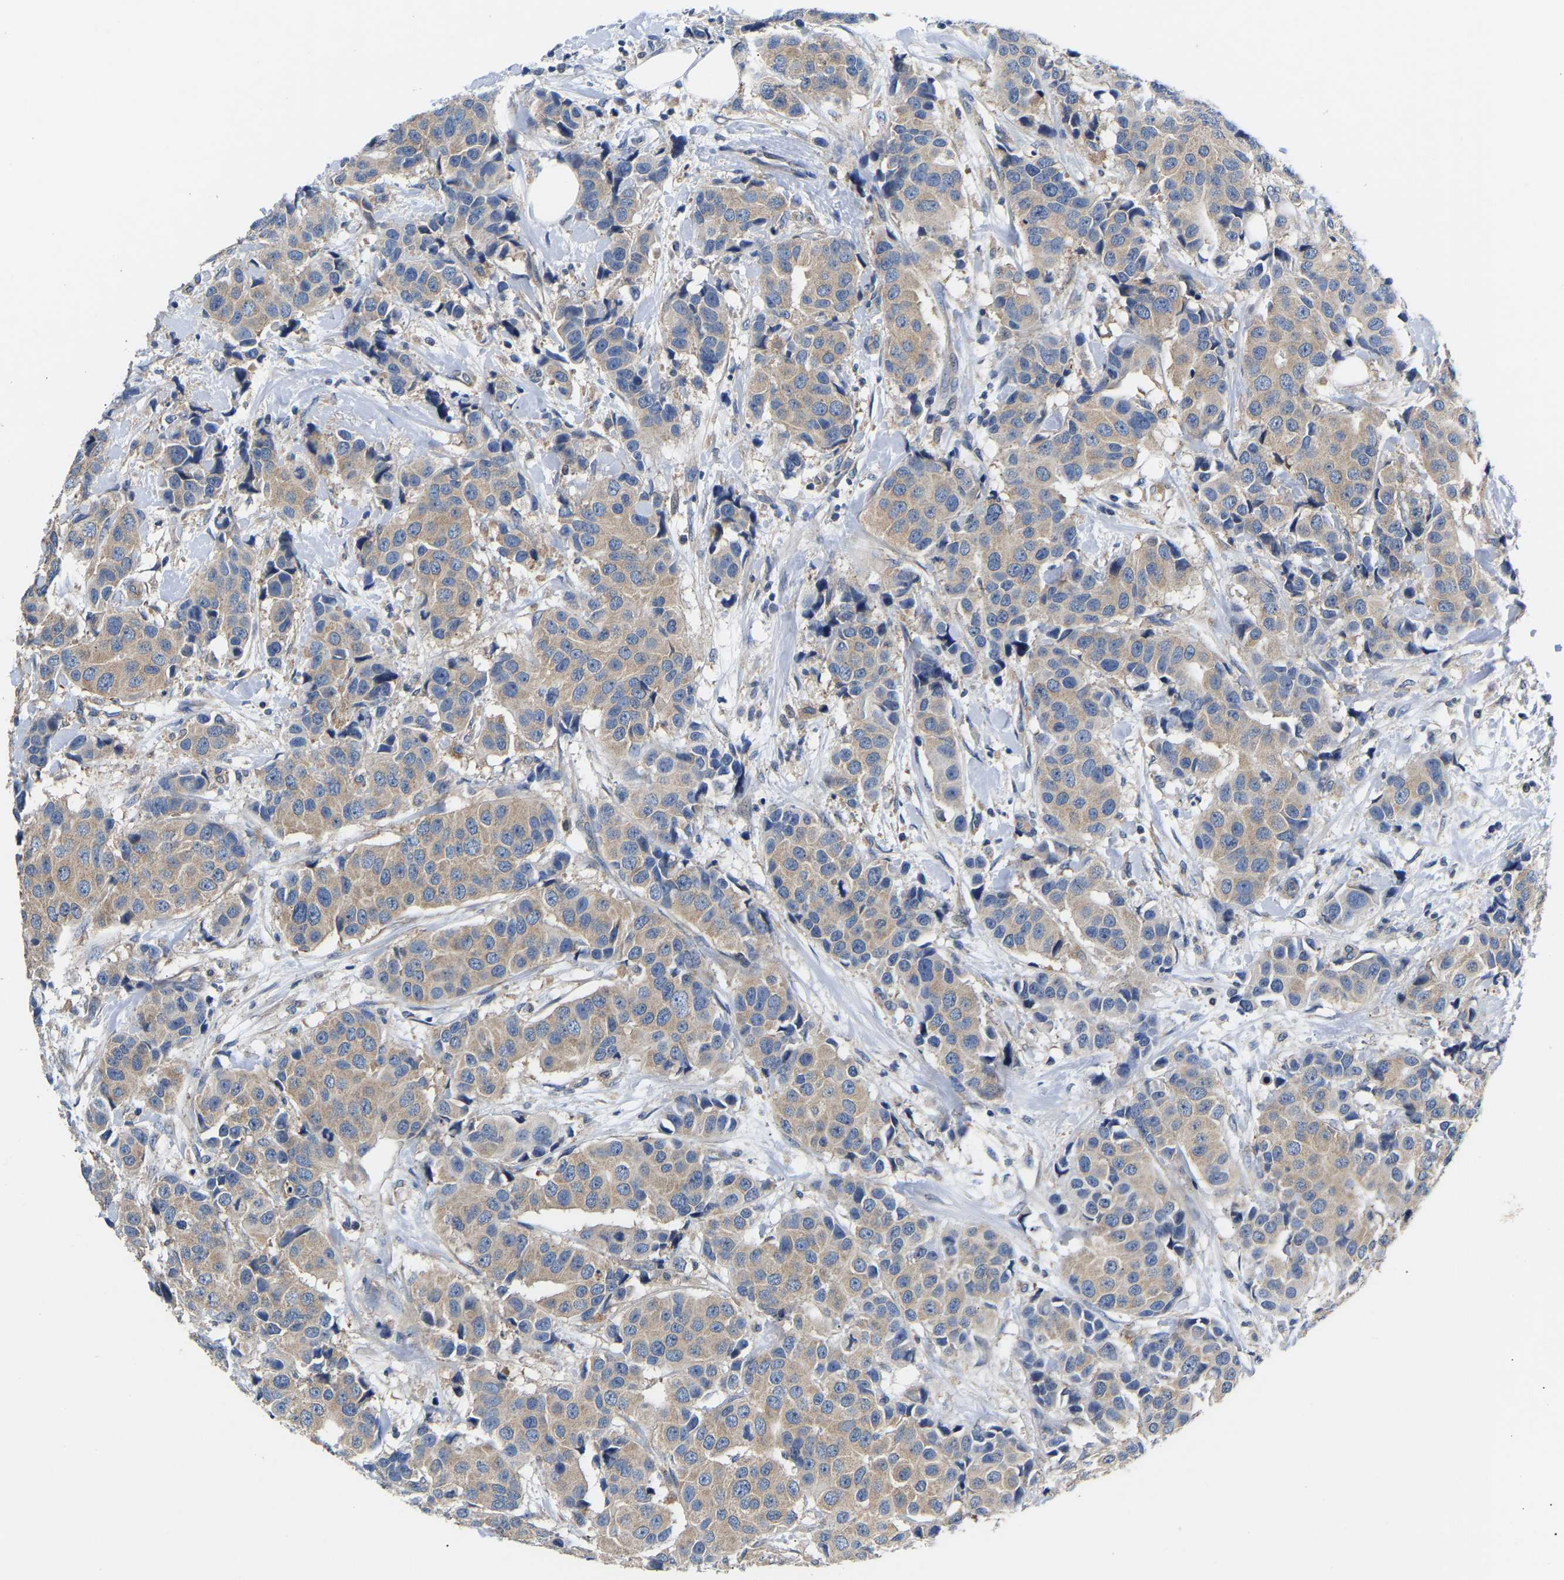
{"staining": {"intensity": "weak", "quantity": "25%-75%", "location": "cytoplasmic/membranous"}, "tissue": "breast cancer", "cell_type": "Tumor cells", "image_type": "cancer", "snomed": [{"axis": "morphology", "description": "Normal tissue, NOS"}, {"axis": "morphology", "description": "Duct carcinoma"}, {"axis": "topography", "description": "Breast"}], "caption": "Protein expression analysis of human breast cancer reveals weak cytoplasmic/membranous expression in about 25%-75% of tumor cells.", "gene": "AIMP2", "patient": {"sex": "female", "age": 39}}